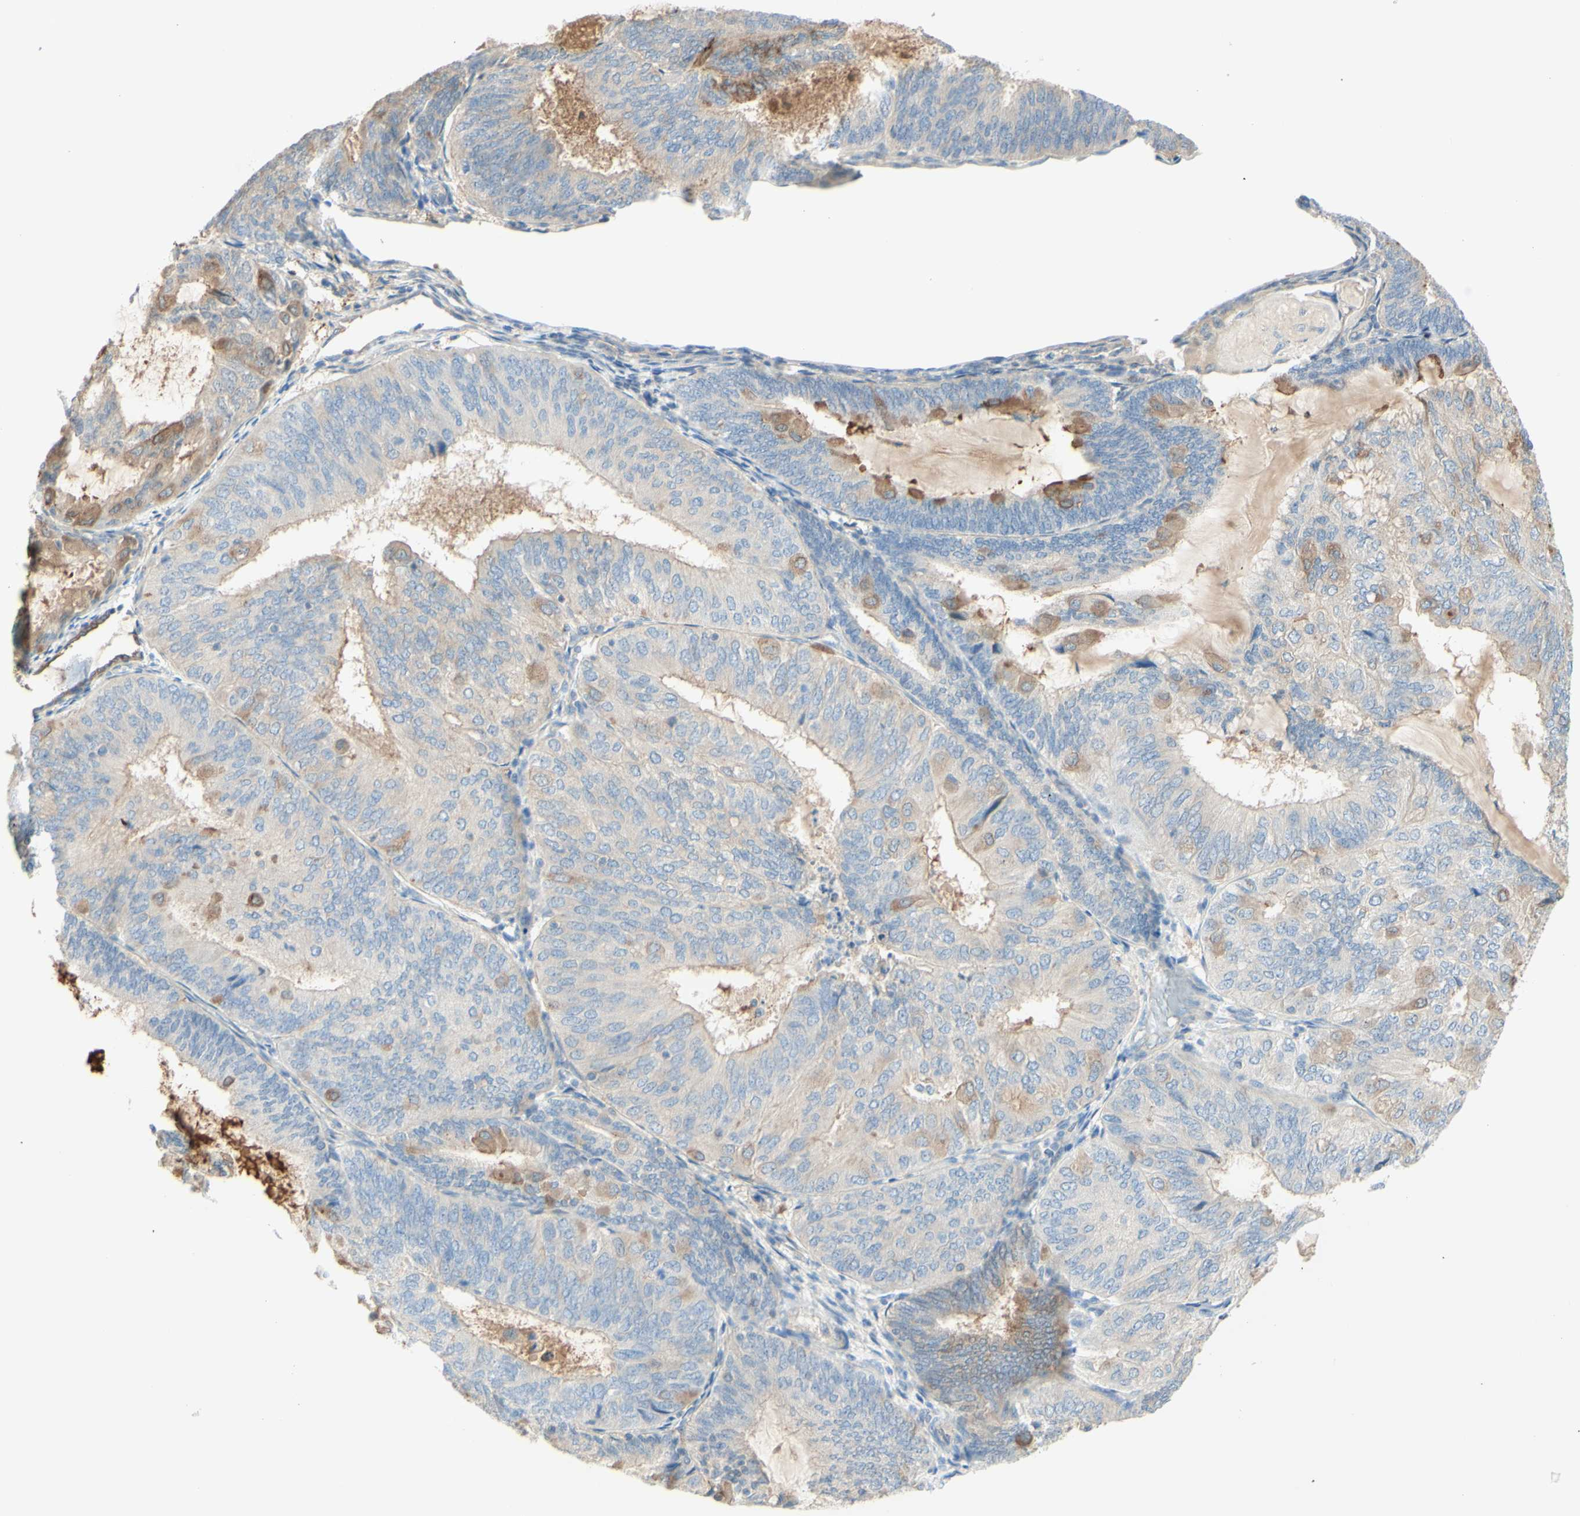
{"staining": {"intensity": "moderate", "quantity": "25%-75%", "location": "cytoplasmic/membranous"}, "tissue": "endometrial cancer", "cell_type": "Tumor cells", "image_type": "cancer", "snomed": [{"axis": "morphology", "description": "Adenocarcinoma, NOS"}, {"axis": "topography", "description": "Endometrium"}], "caption": "Brown immunohistochemical staining in endometrial cancer reveals moderate cytoplasmic/membranous staining in about 25%-75% of tumor cells. (DAB (3,3'-diaminobenzidine) IHC, brown staining for protein, blue staining for nuclei).", "gene": "MTM1", "patient": {"sex": "female", "age": 81}}